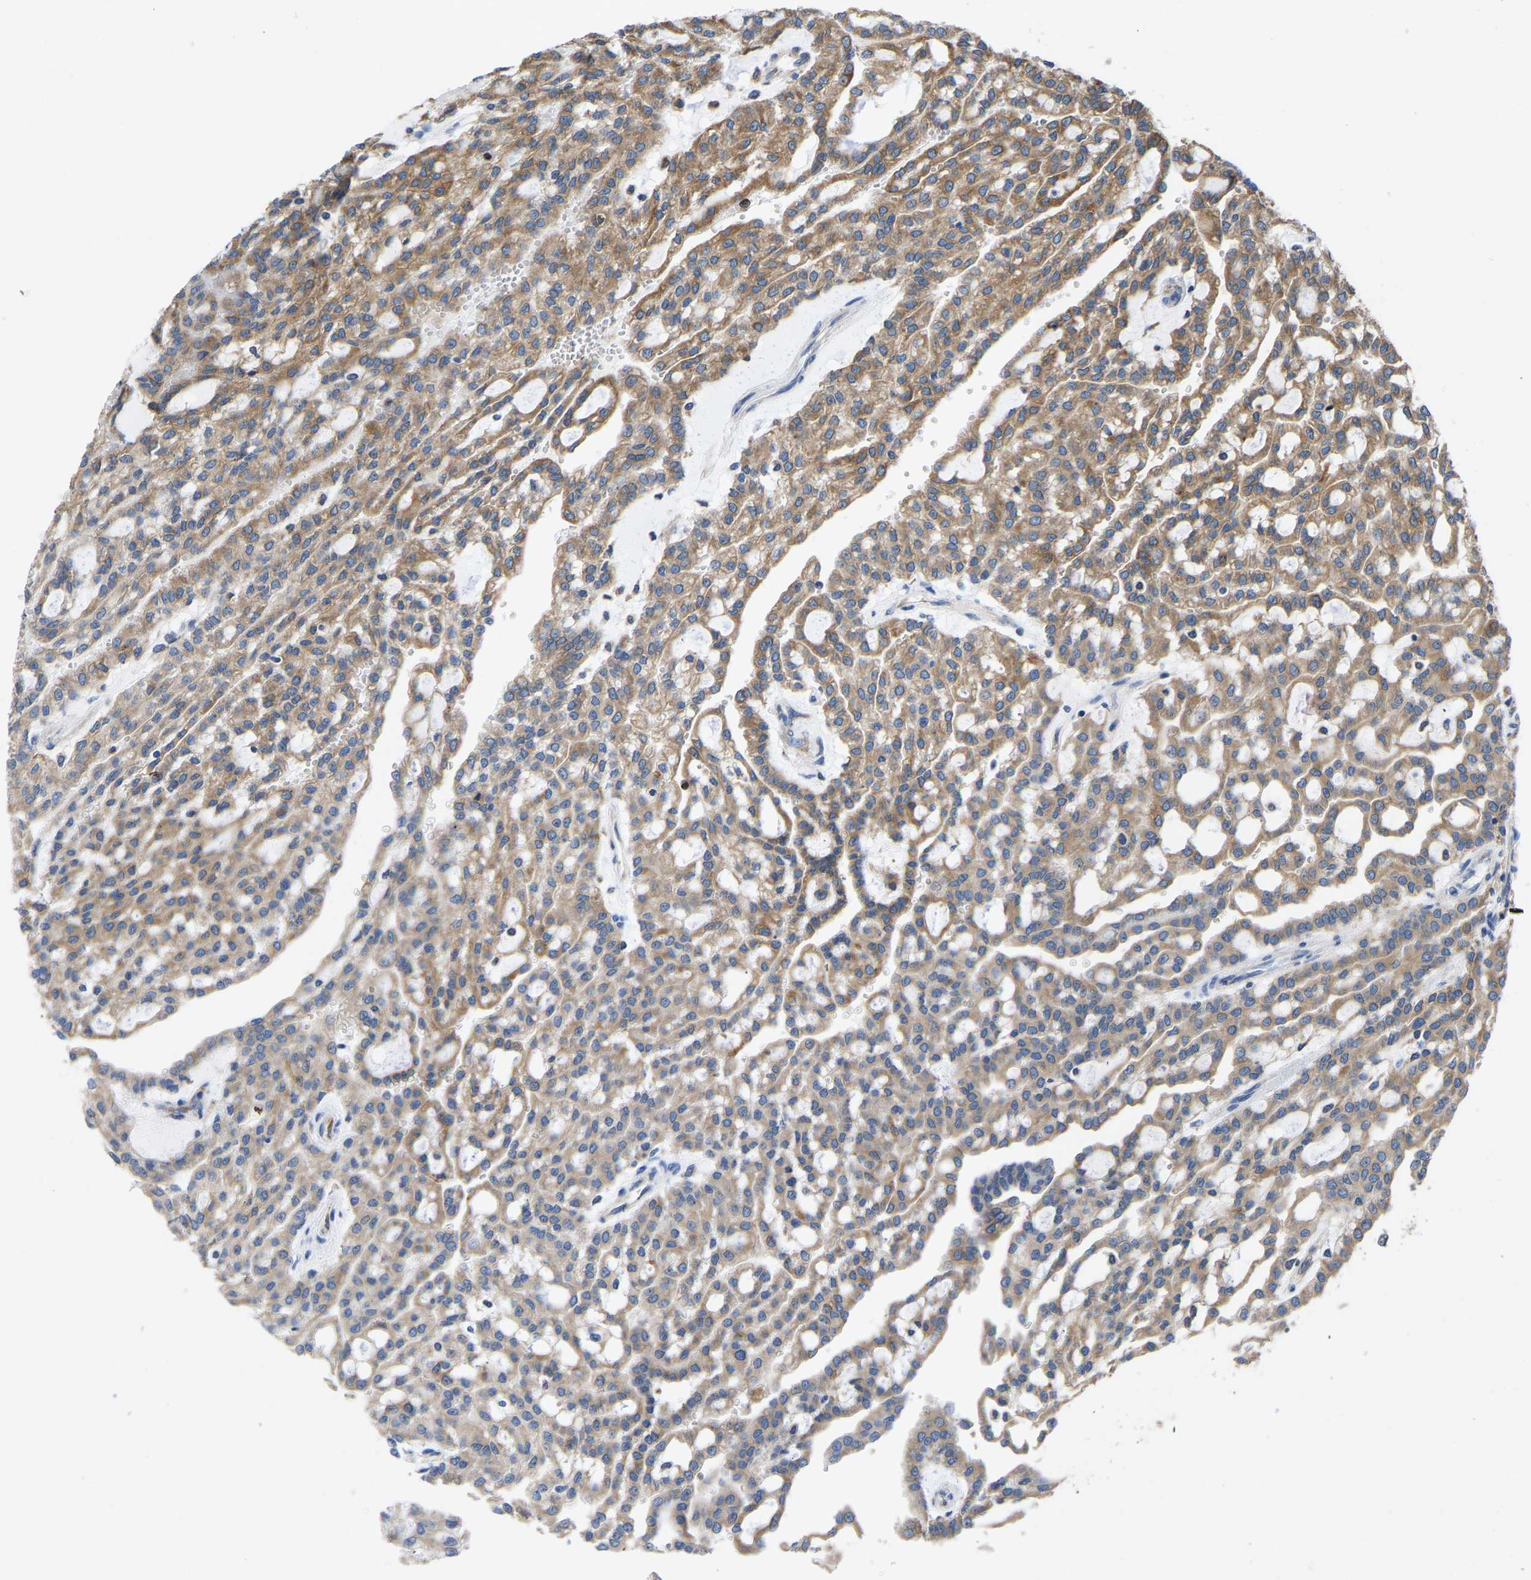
{"staining": {"intensity": "moderate", "quantity": ">75%", "location": "cytoplasmic/membranous"}, "tissue": "renal cancer", "cell_type": "Tumor cells", "image_type": "cancer", "snomed": [{"axis": "morphology", "description": "Adenocarcinoma, NOS"}, {"axis": "topography", "description": "Kidney"}], "caption": "Brown immunohistochemical staining in human adenocarcinoma (renal) displays moderate cytoplasmic/membranous staining in about >75% of tumor cells.", "gene": "P4HB", "patient": {"sex": "male", "age": 63}}